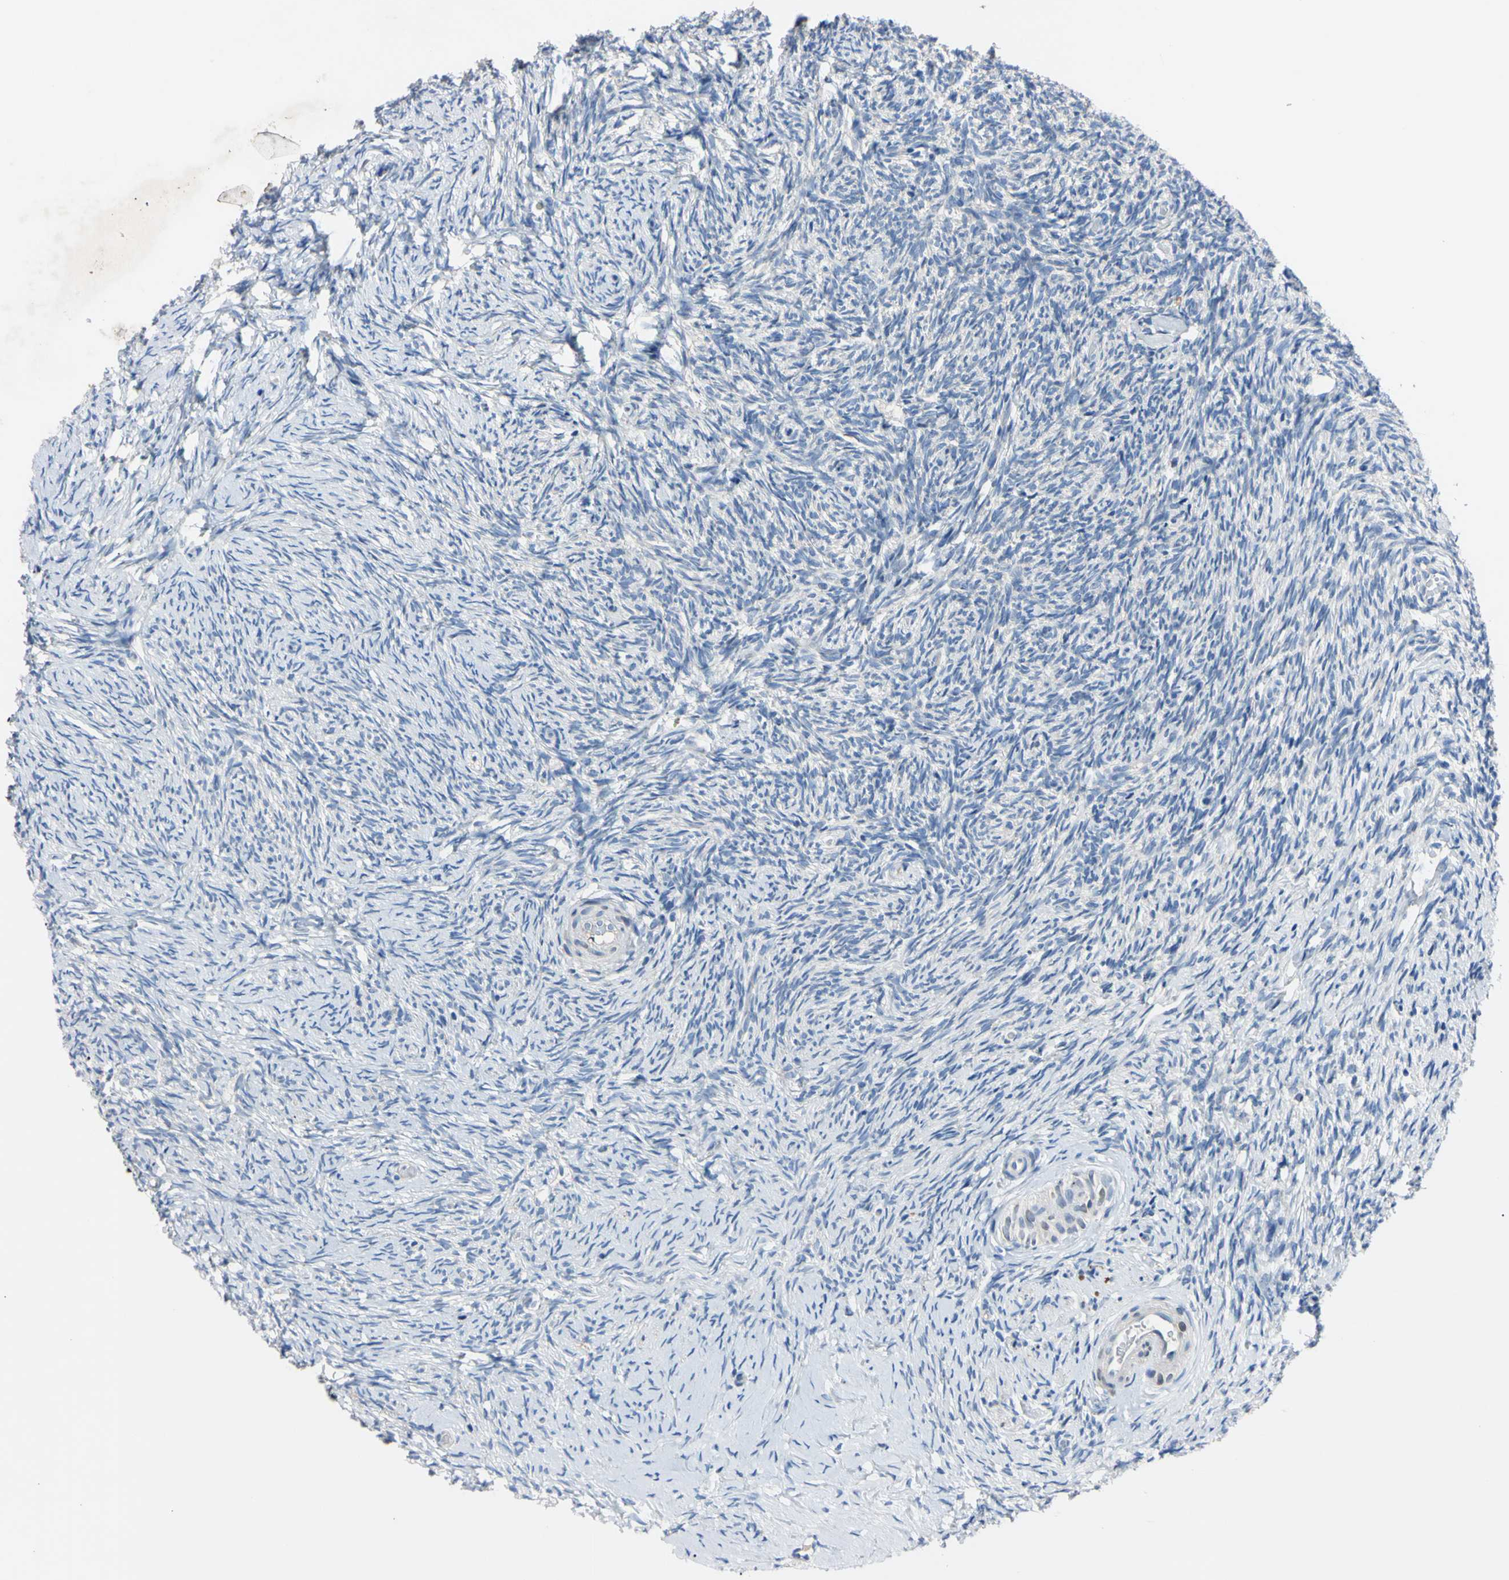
{"staining": {"intensity": "negative", "quantity": "none", "location": "none"}, "tissue": "ovary", "cell_type": "Ovarian stroma cells", "image_type": "normal", "snomed": [{"axis": "morphology", "description": "Normal tissue, NOS"}, {"axis": "topography", "description": "Ovary"}], "caption": "IHC micrograph of normal ovary: human ovary stained with DAB (3,3'-diaminobenzidine) exhibits no significant protein staining in ovarian stroma cells.", "gene": "PNKD", "patient": {"sex": "female", "age": 60}}